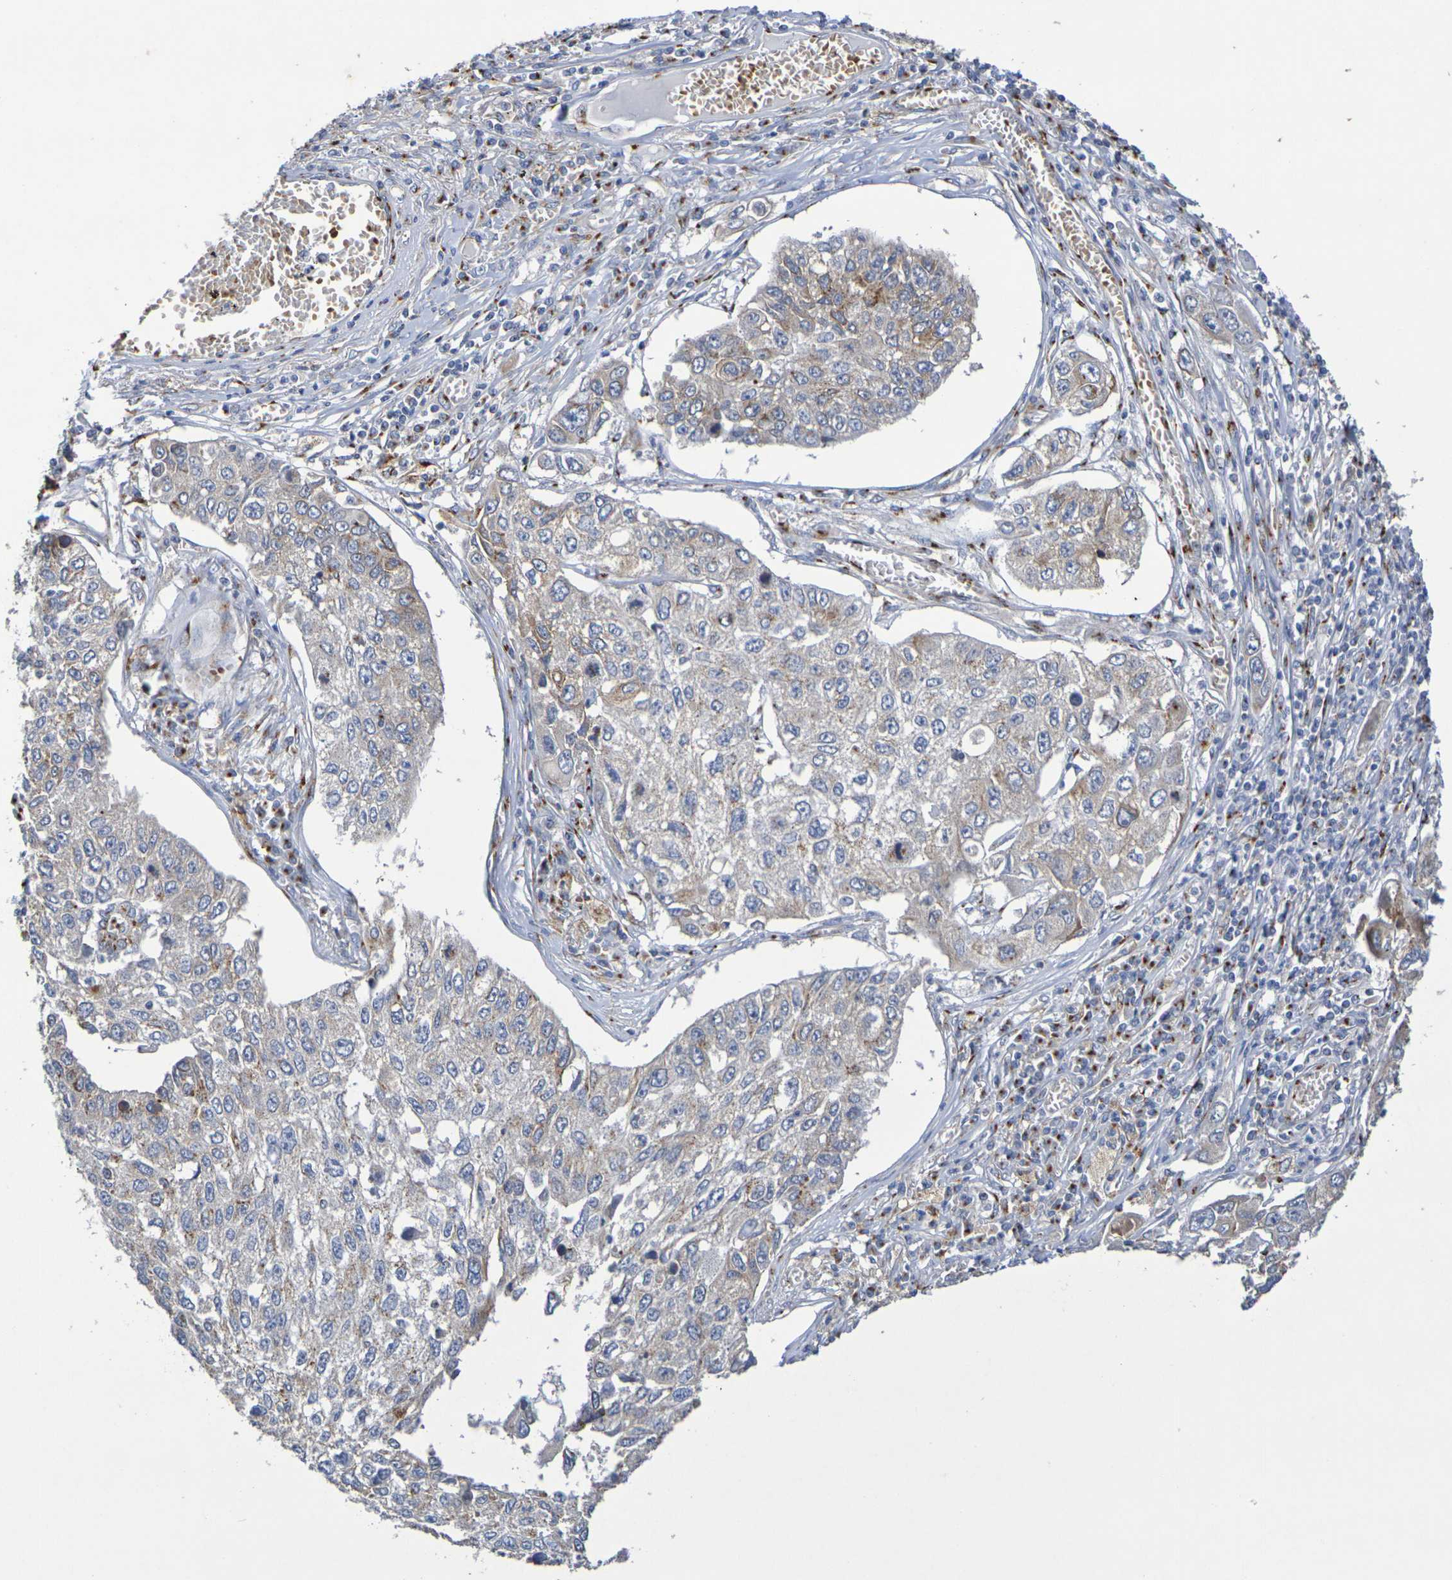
{"staining": {"intensity": "moderate", "quantity": "25%-75%", "location": "cytoplasmic/membranous"}, "tissue": "lung cancer", "cell_type": "Tumor cells", "image_type": "cancer", "snomed": [{"axis": "morphology", "description": "Squamous cell carcinoma, NOS"}, {"axis": "topography", "description": "Lung"}], "caption": "Lung squamous cell carcinoma was stained to show a protein in brown. There is medium levels of moderate cytoplasmic/membranous positivity in about 25%-75% of tumor cells.", "gene": "DCP2", "patient": {"sex": "male", "age": 71}}